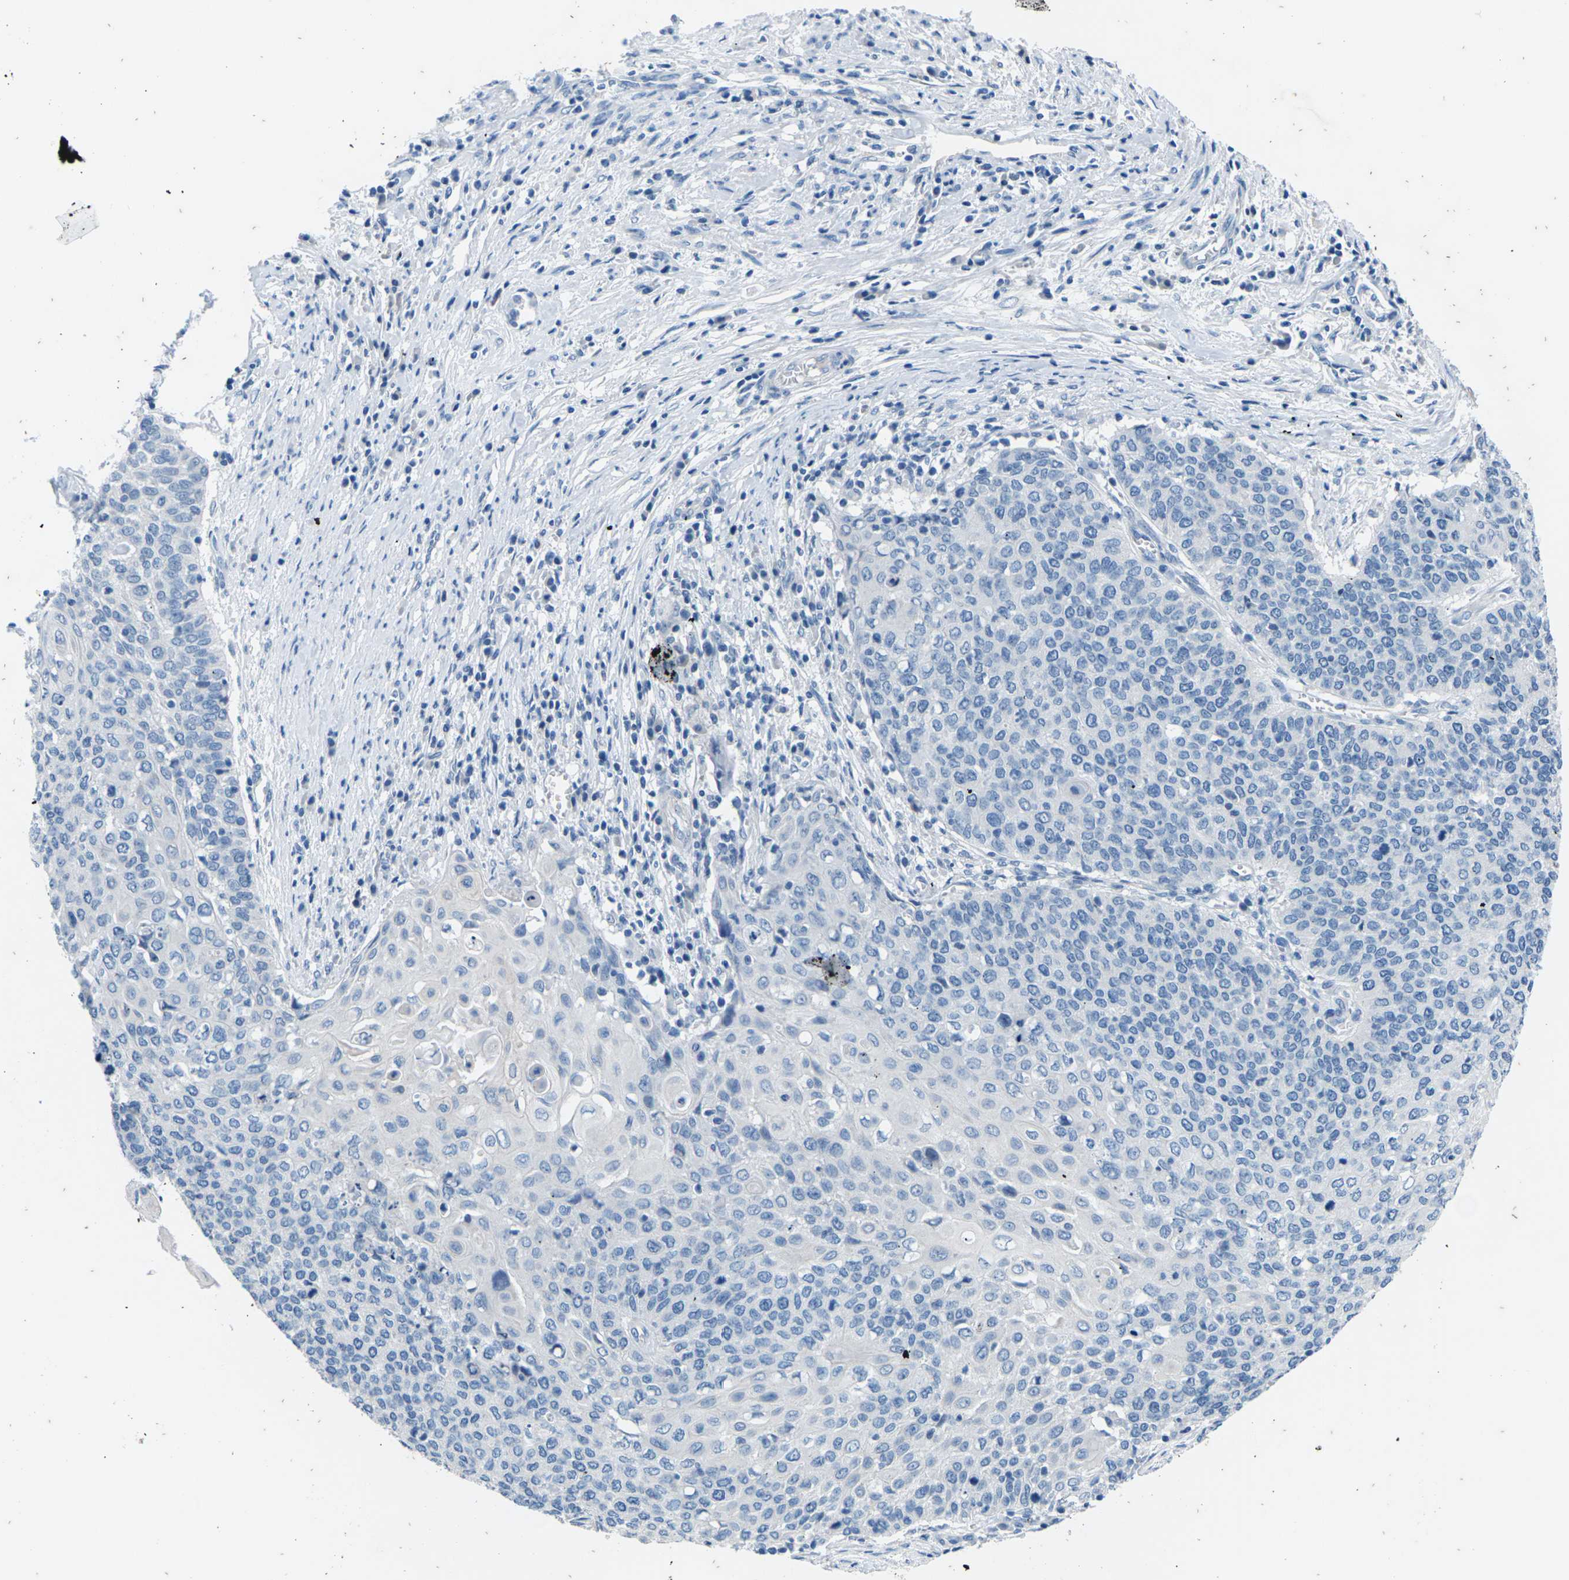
{"staining": {"intensity": "negative", "quantity": "none", "location": "none"}, "tissue": "cervical cancer", "cell_type": "Tumor cells", "image_type": "cancer", "snomed": [{"axis": "morphology", "description": "Squamous cell carcinoma, NOS"}, {"axis": "topography", "description": "Cervix"}], "caption": "A high-resolution photomicrograph shows immunohistochemistry staining of cervical cancer (squamous cell carcinoma), which displays no significant positivity in tumor cells. (Brightfield microscopy of DAB (3,3'-diaminobenzidine) immunohistochemistry (IHC) at high magnification).", "gene": "UMOD", "patient": {"sex": "female", "age": 39}}